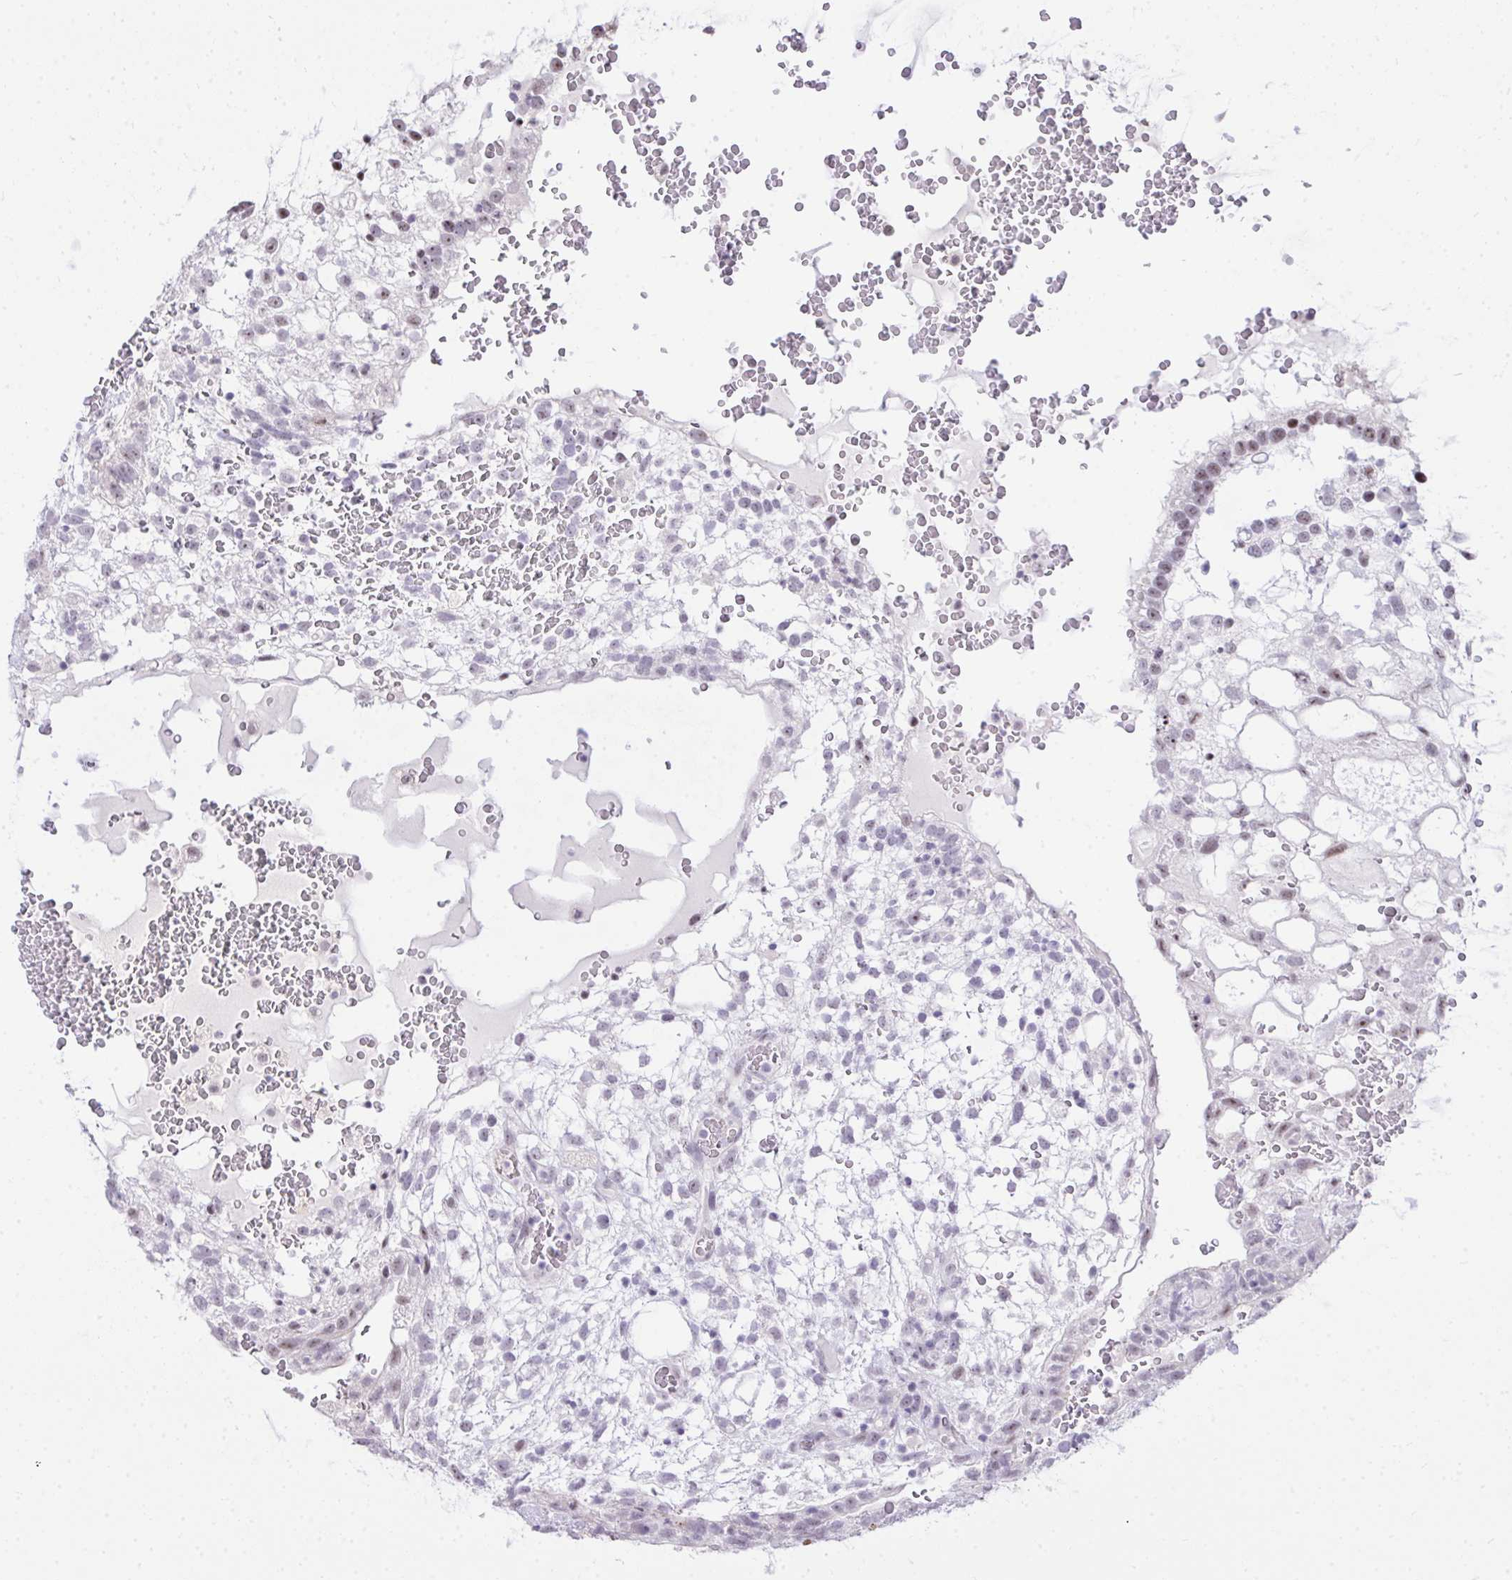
{"staining": {"intensity": "negative", "quantity": "none", "location": "none"}, "tissue": "testis cancer", "cell_type": "Tumor cells", "image_type": "cancer", "snomed": [{"axis": "morphology", "description": "Normal tissue, NOS"}, {"axis": "morphology", "description": "Carcinoma, Embryonal, NOS"}, {"axis": "topography", "description": "Testis"}], "caption": "Immunohistochemical staining of testis embryonal carcinoma demonstrates no significant staining in tumor cells.", "gene": "EID3", "patient": {"sex": "male", "age": 32}}